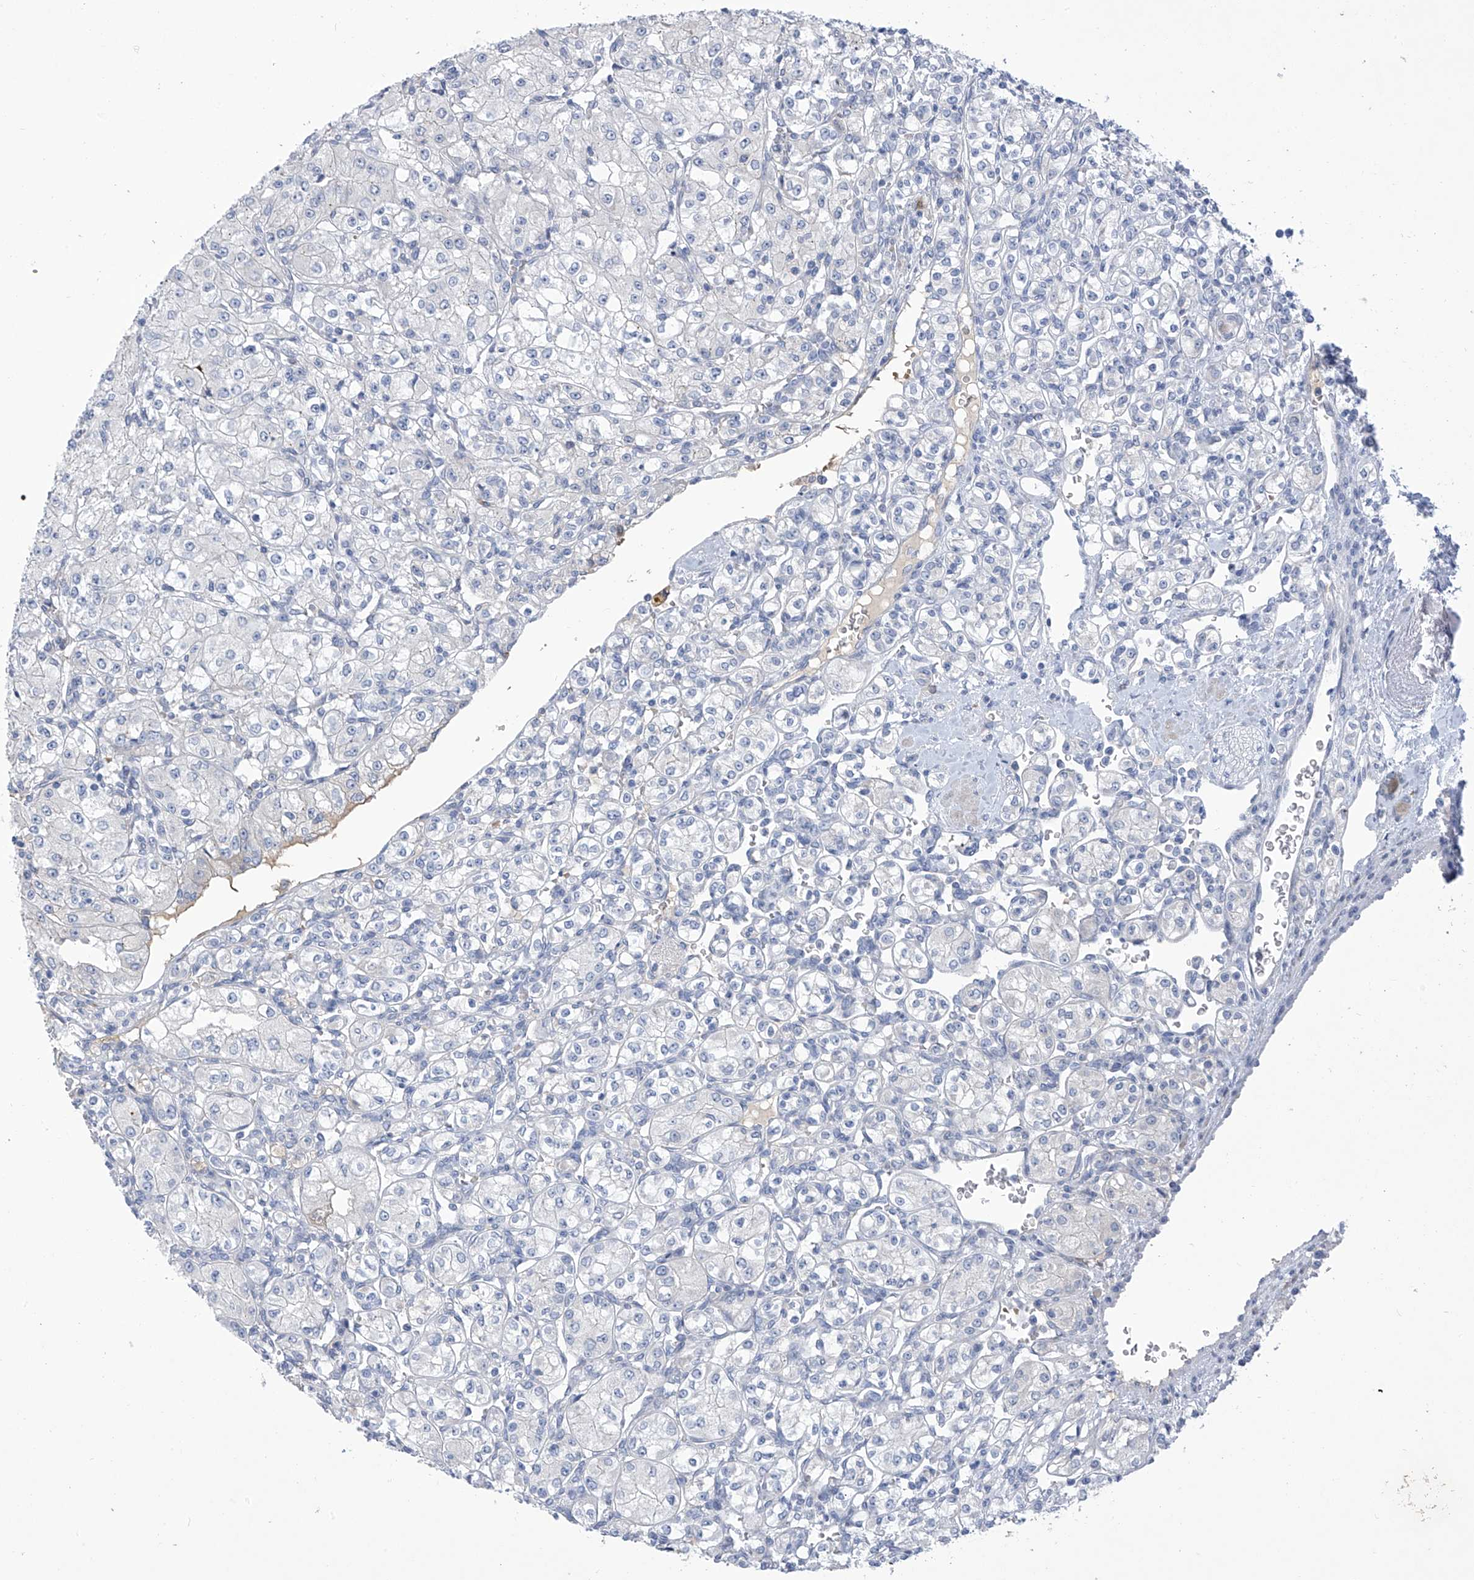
{"staining": {"intensity": "negative", "quantity": "none", "location": "none"}, "tissue": "renal cancer", "cell_type": "Tumor cells", "image_type": "cancer", "snomed": [{"axis": "morphology", "description": "Adenocarcinoma, NOS"}, {"axis": "topography", "description": "Kidney"}], "caption": "This is an IHC image of human renal cancer (adenocarcinoma). There is no positivity in tumor cells.", "gene": "SLCO4A1", "patient": {"sex": "male", "age": 77}}